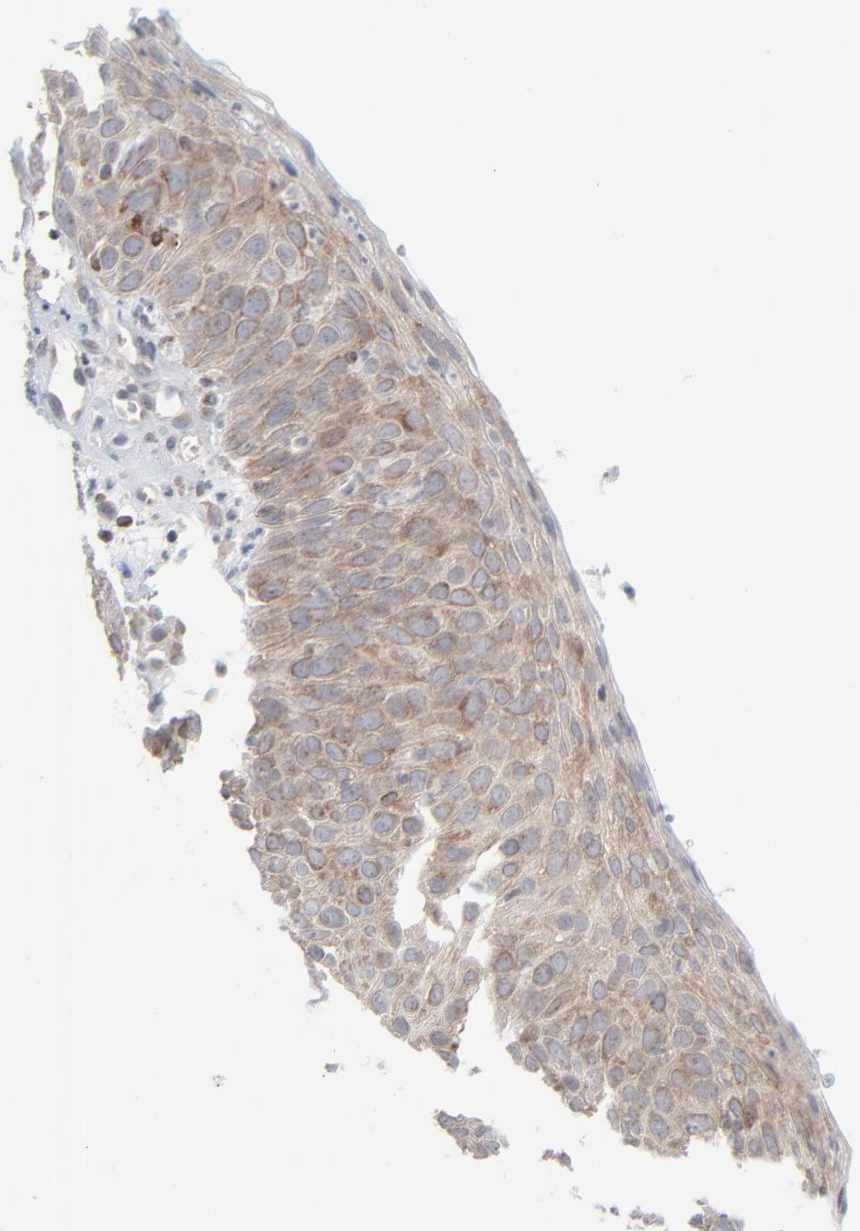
{"staining": {"intensity": "moderate", "quantity": ">75%", "location": "cytoplasmic/membranous"}, "tissue": "skin cancer", "cell_type": "Tumor cells", "image_type": "cancer", "snomed": [{"axis": "morphology", "description": "Squamous cell carcinoma, NOS"}, {"axis": "topography", "description": "Skin"}], "caption": "Immunohistochemistry image of neoplastic tissue: human skin cancer stained using immunohistochemistry reveals medium levels of moderate protein expression localized specifically in the cytoplasmic/membranous of tumor cells, appearing as a cytoplasmic/membranous brown color.", "gene": "KDSR", "patient": {"sex": "male", "age": 87}}